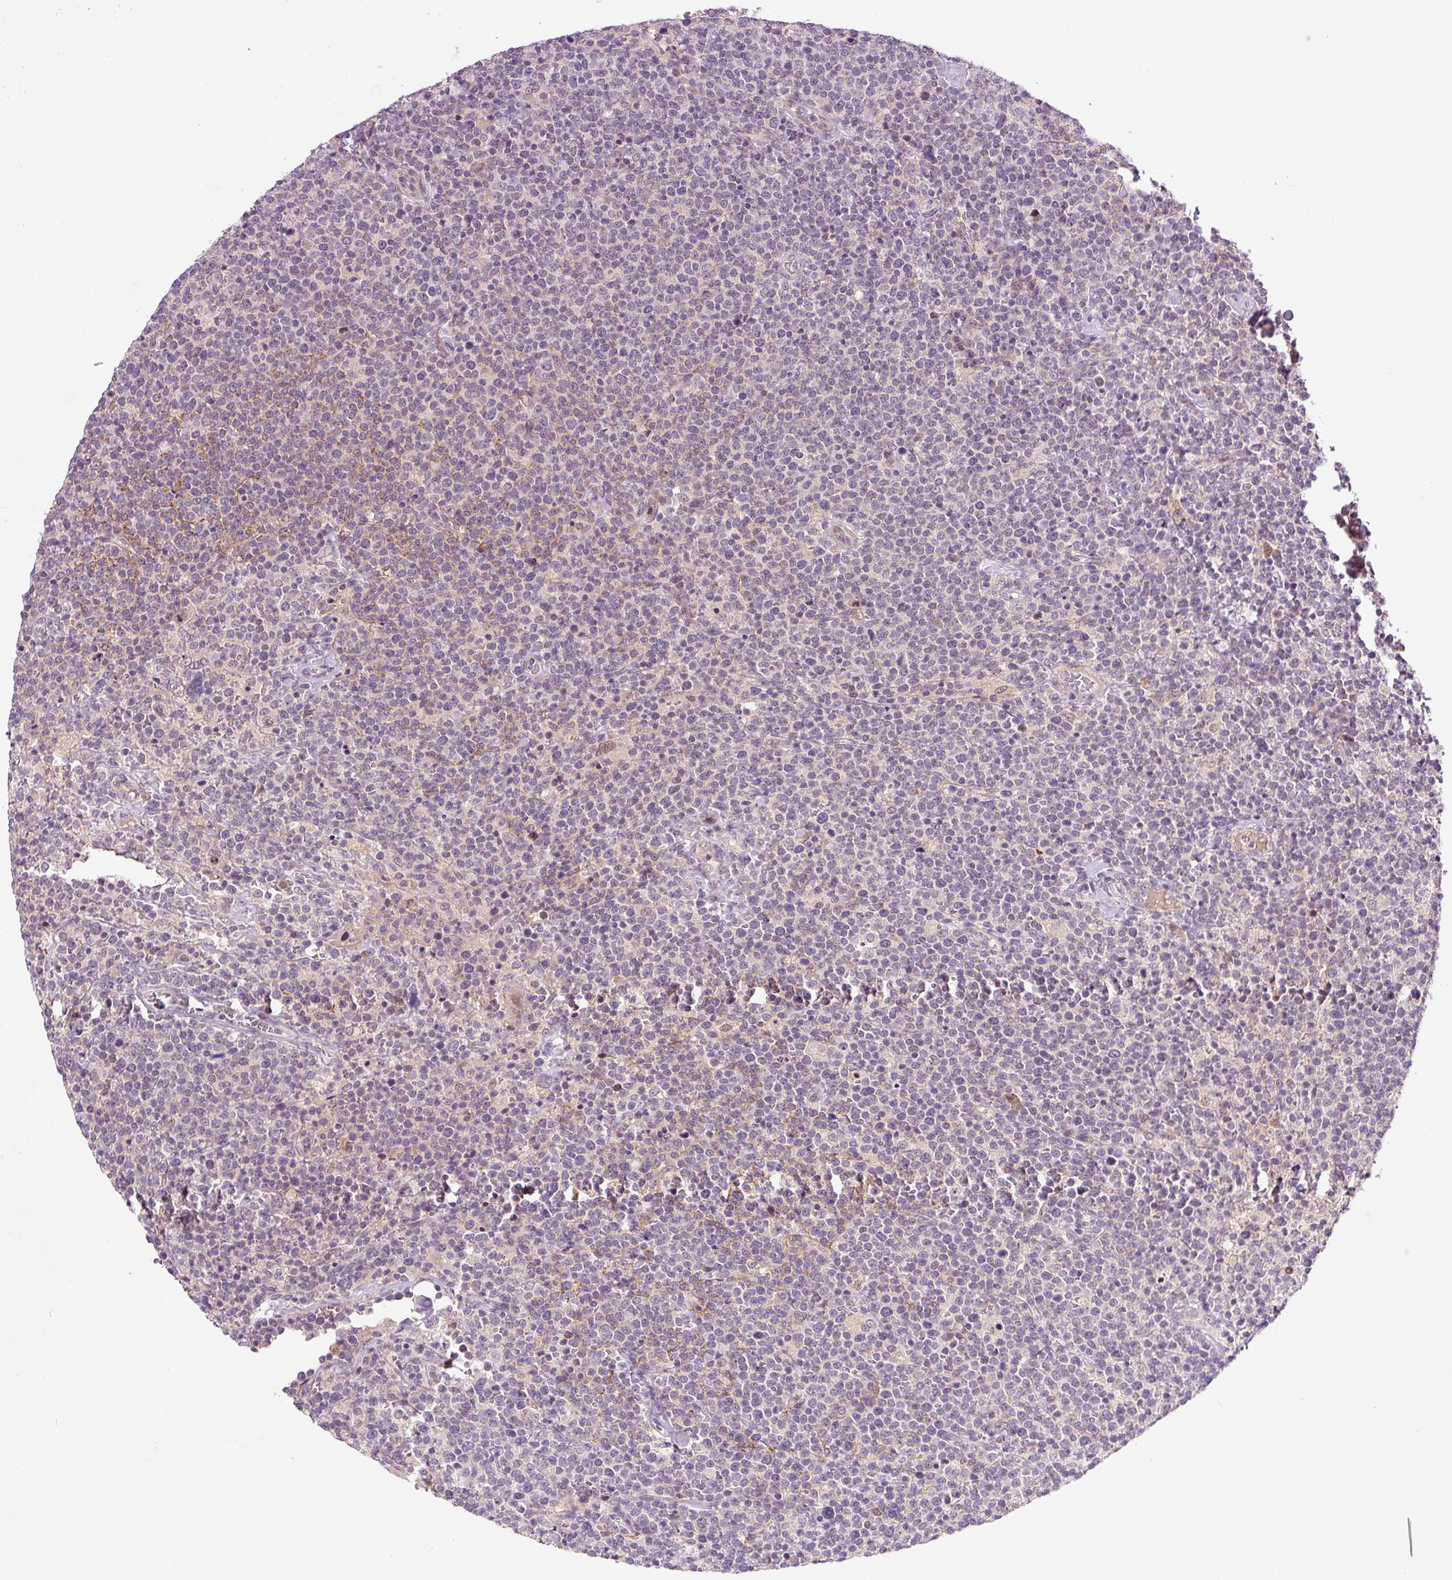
{"staining": {"intensity": "negative", "quantity": "none", "location": "none"}, "tissue": "lymphoma", "cell_type": "Tumor cells", "image_type": "cancer", "snomed": [{"axis": "morphology", "description": "Malignant lymphoma, non-Hodgkin's type, High grade"}, {"axis": "topography", "description": "Lymph node"}], "caption": "The photomicrograph demonstrates no significant staining in tumor cells of lymphoma.", "gene": "PRKAA2", "patient": {"sex": "male", "age": 61}}